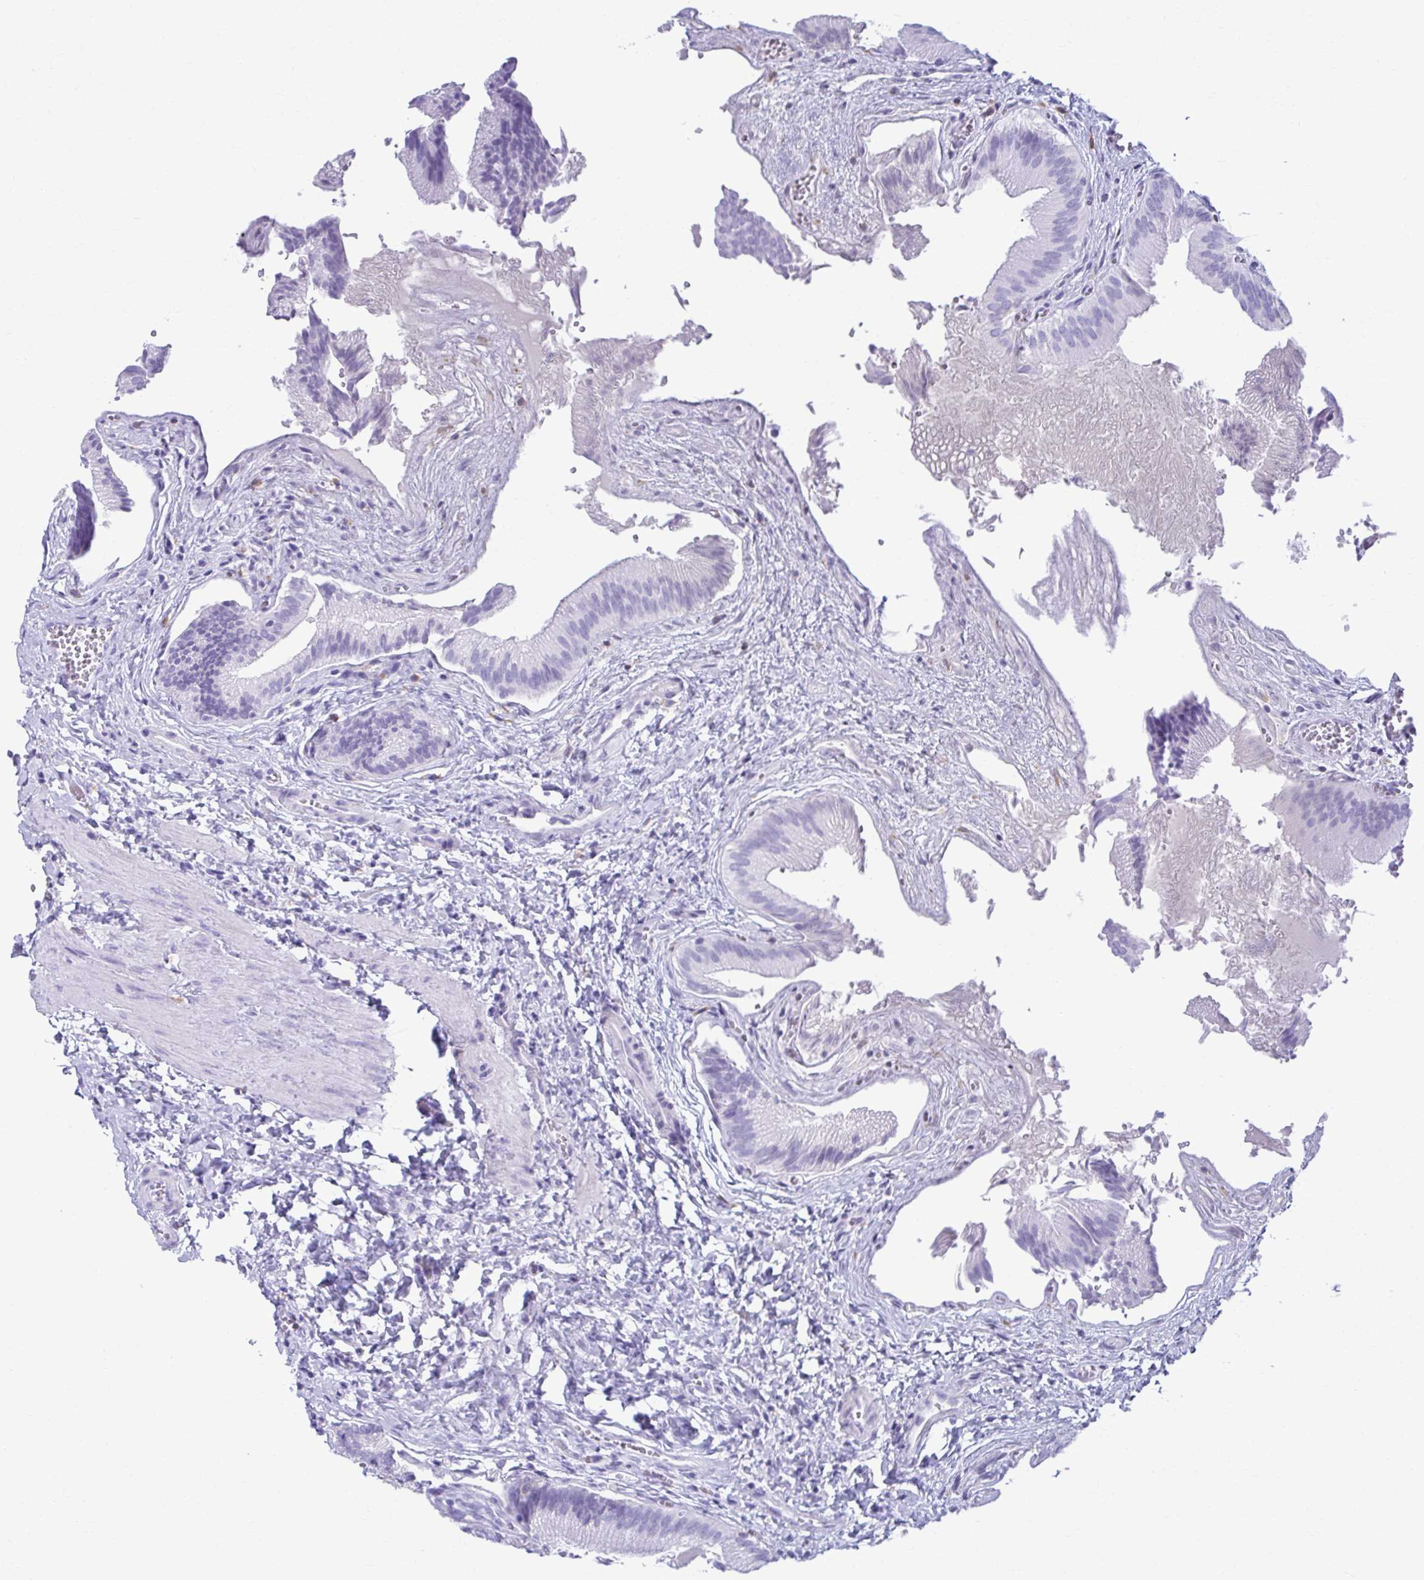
{"staining": {"intensity": "negative", "quantity": "none", "location": "none"}, "tissue": "gallbladder", "cell_type": "Glandular cells", "image_type": "normal", "snomed": [{"axis": "morphology", "description": "Normal tissue, NOS"}, {"axis": "topography", "description": "Gallbladder"}], "caption": "A high-resolution histopathology image shows IHC staining of normal gallbladder, which shows no significant expression in glandular cells. Brightfield microscopy of immunohistochemistry (IHC) stained with DAB (brown) and hematoxylin (blue), captured at high magnification.", "gene": "ATP4B", "patient": {"sex": "male", "age": 17}}